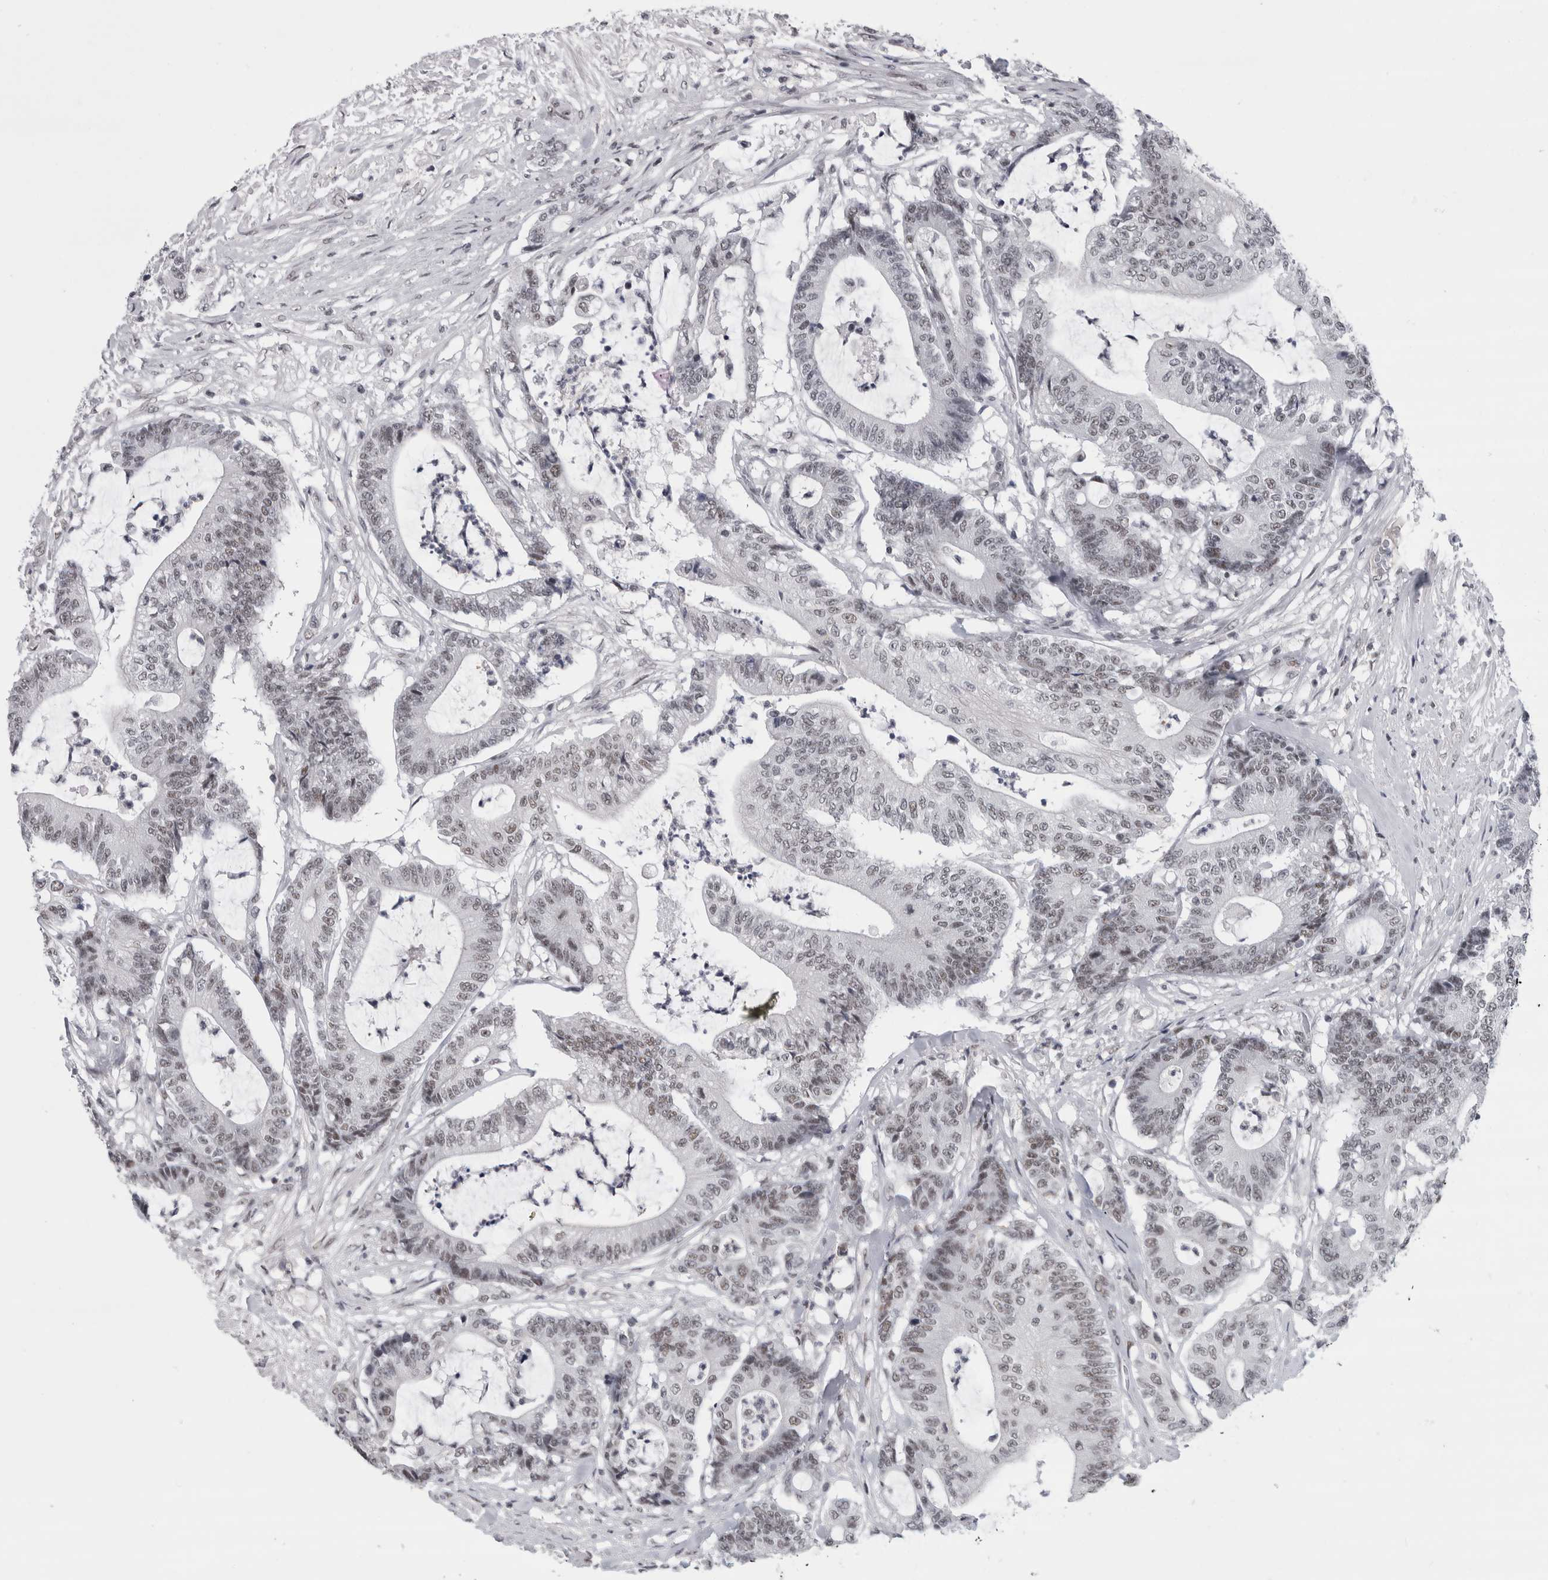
{"staining": {"intensity": "weak", "quantity": "<25%", "location": "nuclear"}, "tissue": "colorectal cancer", "cell_type": "Tumor cells", "image_type": "cancer", "snomed": [{"axis": "morphology", "description": "Adenocarcinoma, NOS"}, {"axis": "topography", "description": "Colon"}], "caption": "There is no significant positivity in tumor cells of colorectal cancer (adenocarcinoma). Nuclei are stained in blue.", "gene": "ARID4B", "patient": {"sex": "female", "age": 84}}